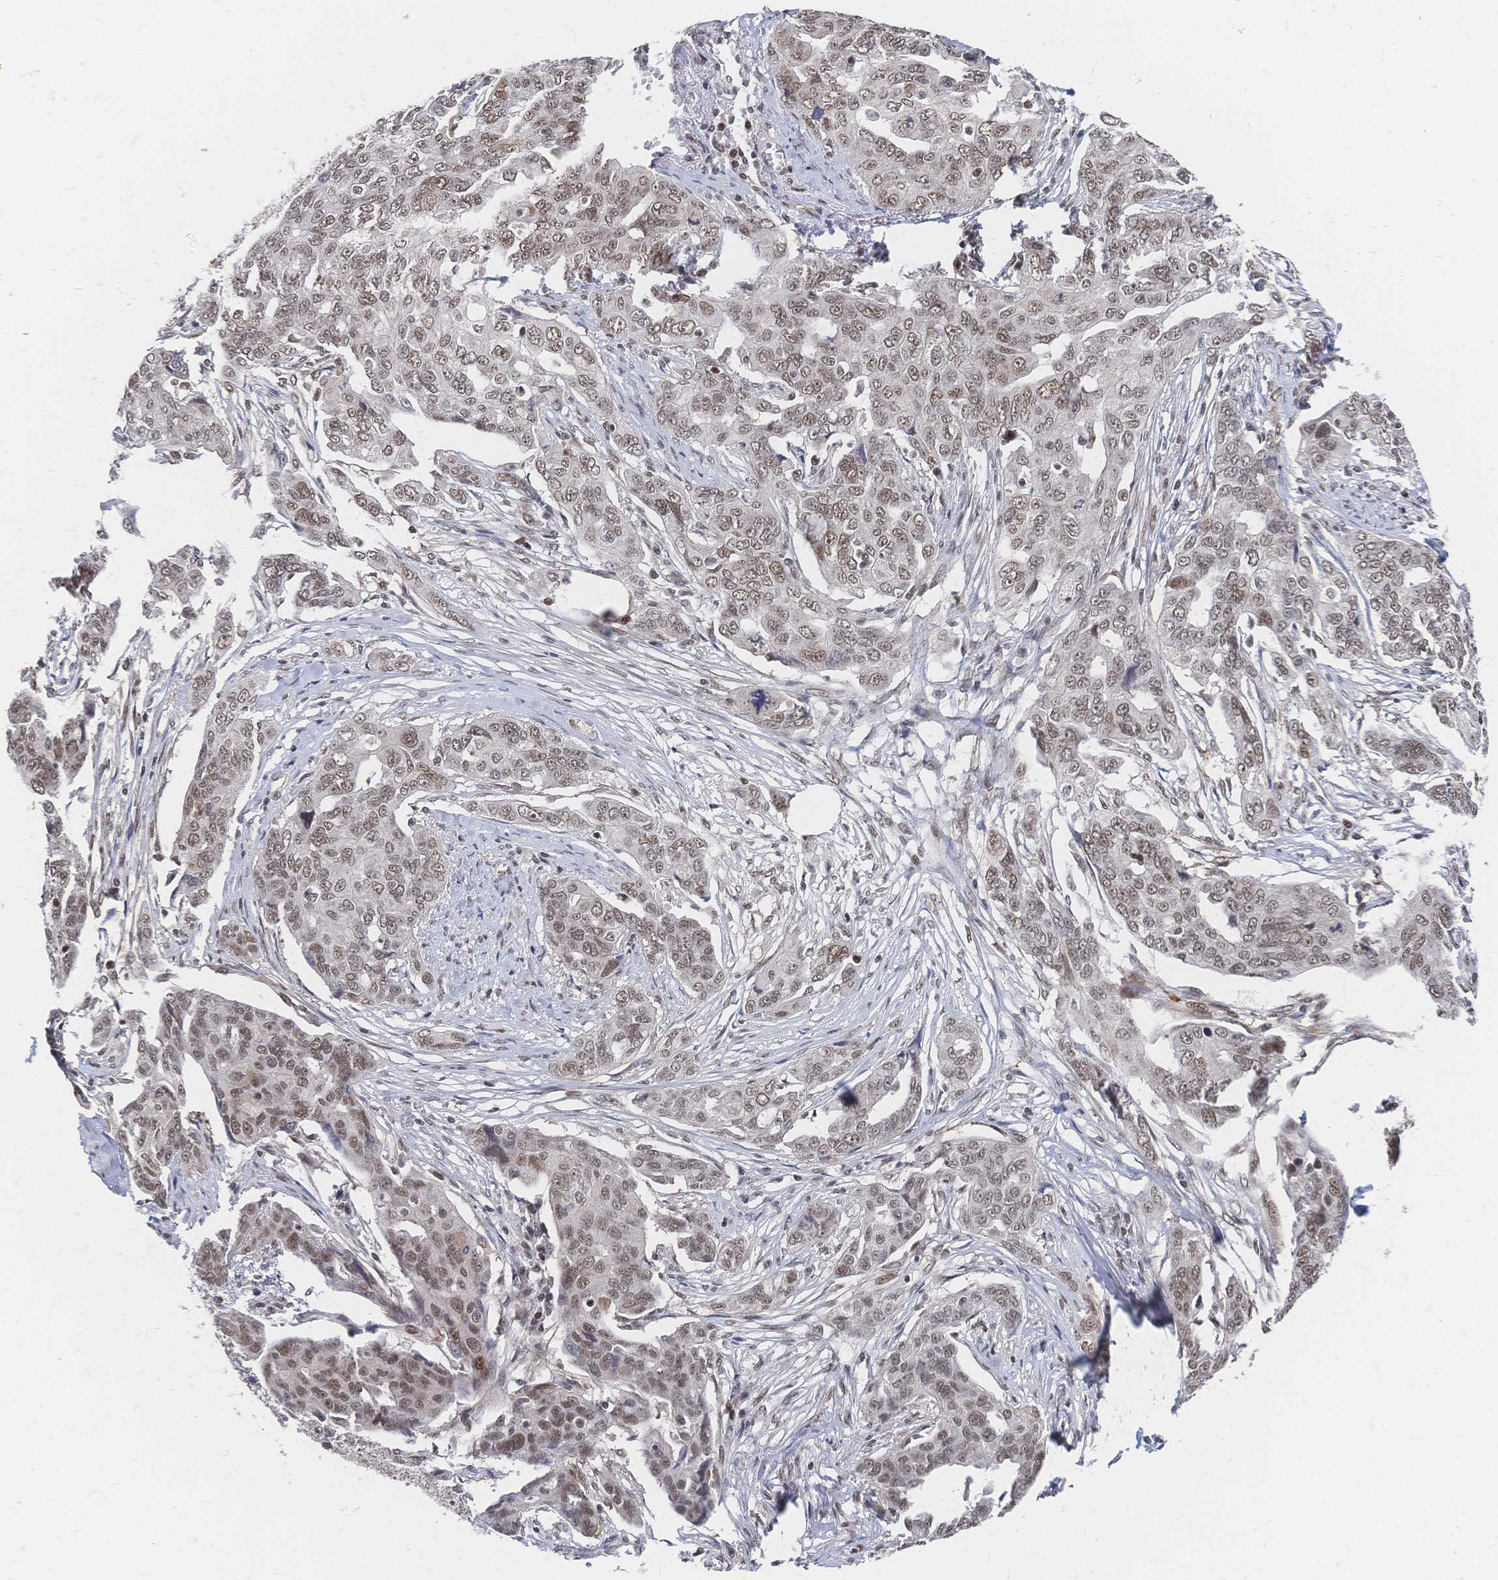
{"staining": {"intensity": "moderate", "quantity": ">75%", "location": "nuclear"}, "tissue": "ovarian cancer", "cell_type": "Tumor cells", "image_type": "cancer", "snomed": [{"axis": "morphology", "description": "Carcinoma, endometroid"}, {"axis": "topography", "description": "Ovary"}], "caption": "Immunohistochemistry (DAB) staining of human ovarian cancer reveals moderate nuclear protein expression in about >75% of tumor cells. (DAB (3,3'-diaminobenzidine) = brown stain, brightfield microscopy at high magnification).", "gene": "NELFA", "patient": {"sex": "female", "age": 70}}